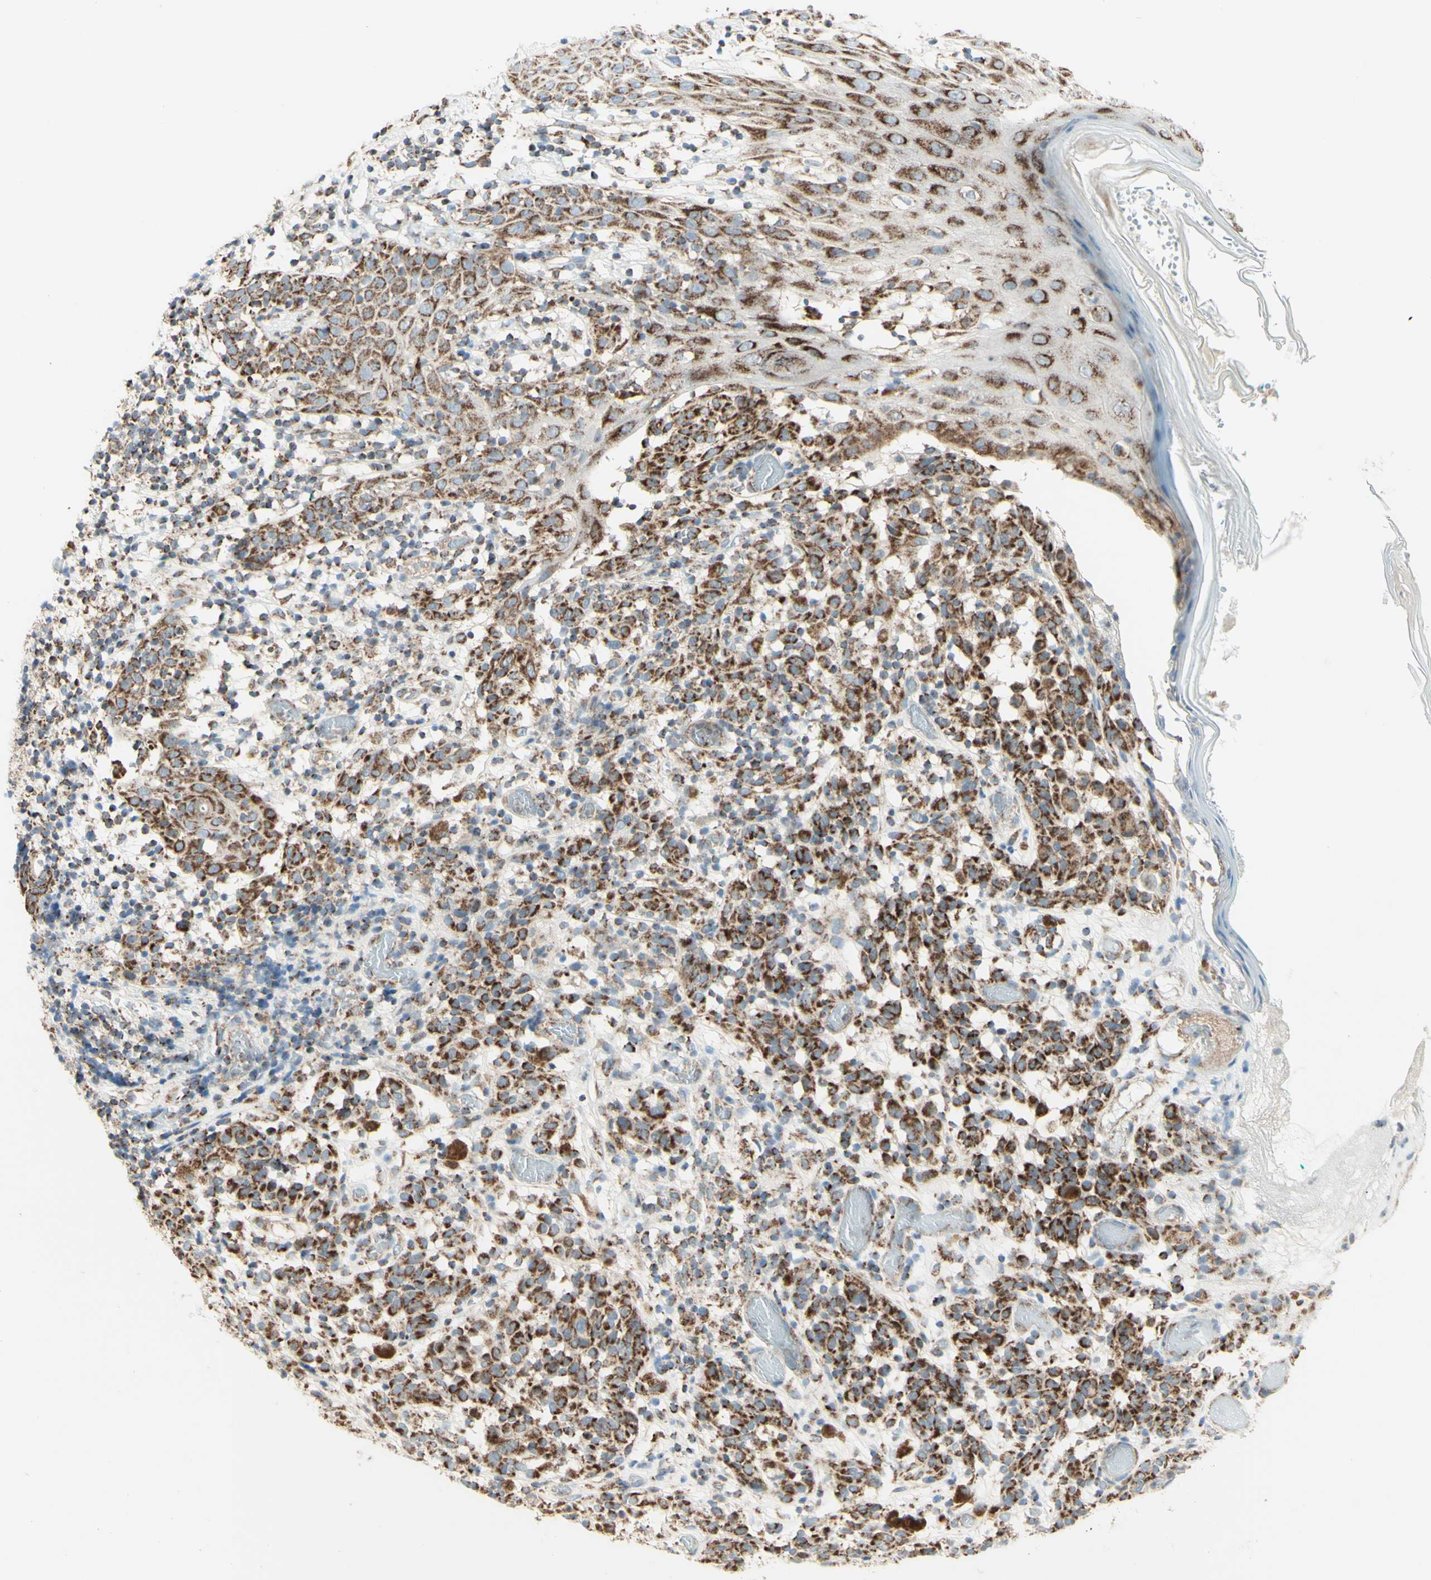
{"staining": {"intensity": "strong", "quantity": ">75%", "location": "cytoplasmic/membranous"}, "tissue": "melanoma", "cell_type": "Tumor cells", "image_type": "cancer", "snomed": [{"axis": "morphology", "description": "Malignant melanoma, NOS"}, {"axis": "topography", "description": "Skin"}], "caption": "Tumor cells show high levels of strong cytoplasmic/membranous staining in approximately >75% of cells in human melanoma. (DAB IHC with brightfield microscopy, high magnification).", "gene": "ARMC10", "patient": {"sex": "female", "age": 46}}